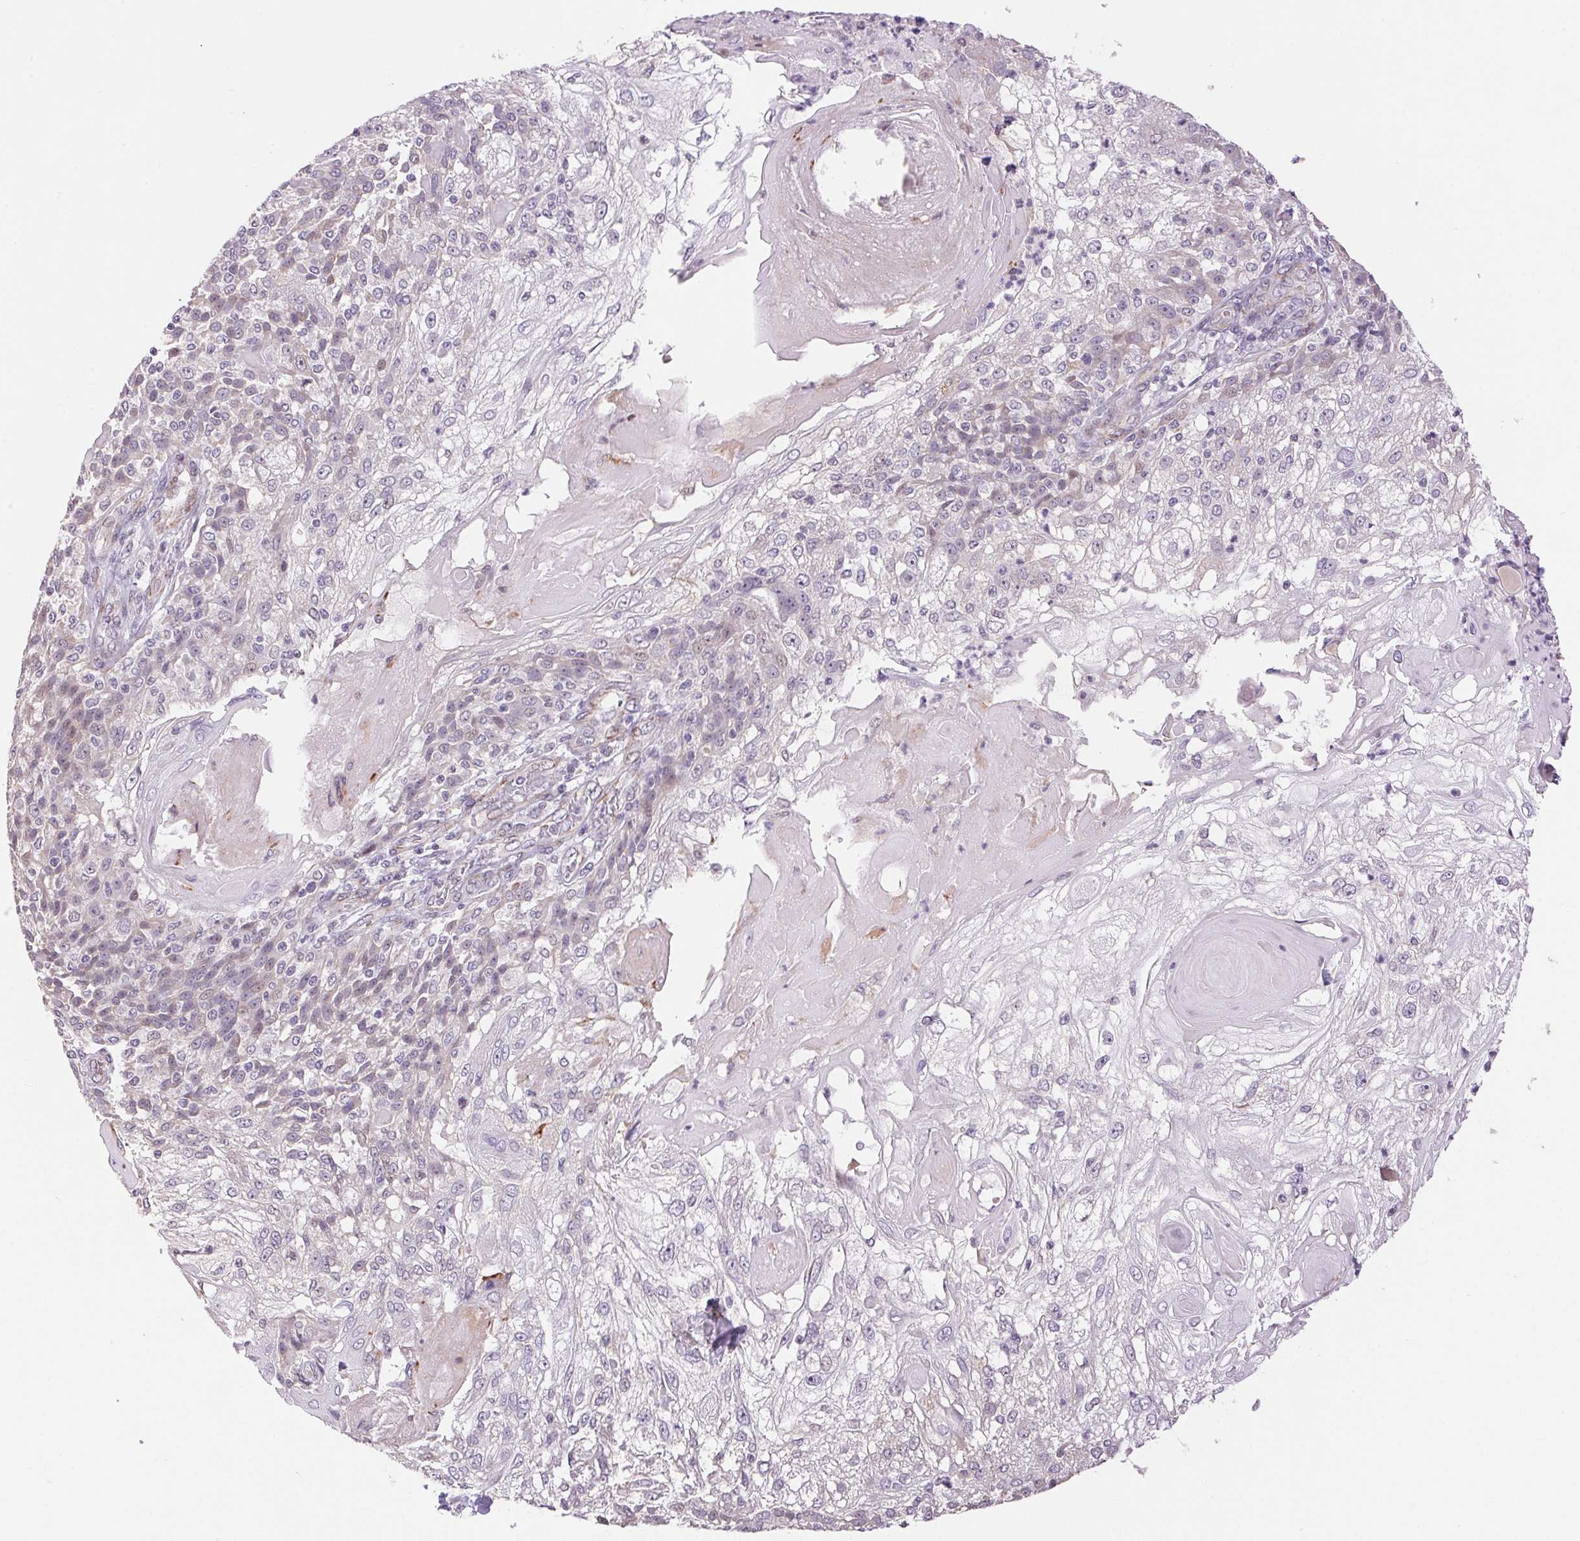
{"staining": {"intensity": "negative", "quantity": "none", "location": "none"}, "tissue": "skin cancer", "cell_type": "Tumor cells", "image_type": "cancer", "snomed": [{"axis": "morphology", "description": "Normal tissue, NOS"}, {"axis": "morphology", "description": "Squamous cell carcinoma, NOS"}, {"axis": "topography", "description": "Skin"}], "caption": "This histopathology image is of skin cancer (squamous cell carcinoma) stained with IHC to label a protein in brown with the nuclei are counter-stained blue. There is no staining in tumor cells.", "gene": "GYG2", "patient": {"sex": "female", "age": 83}}